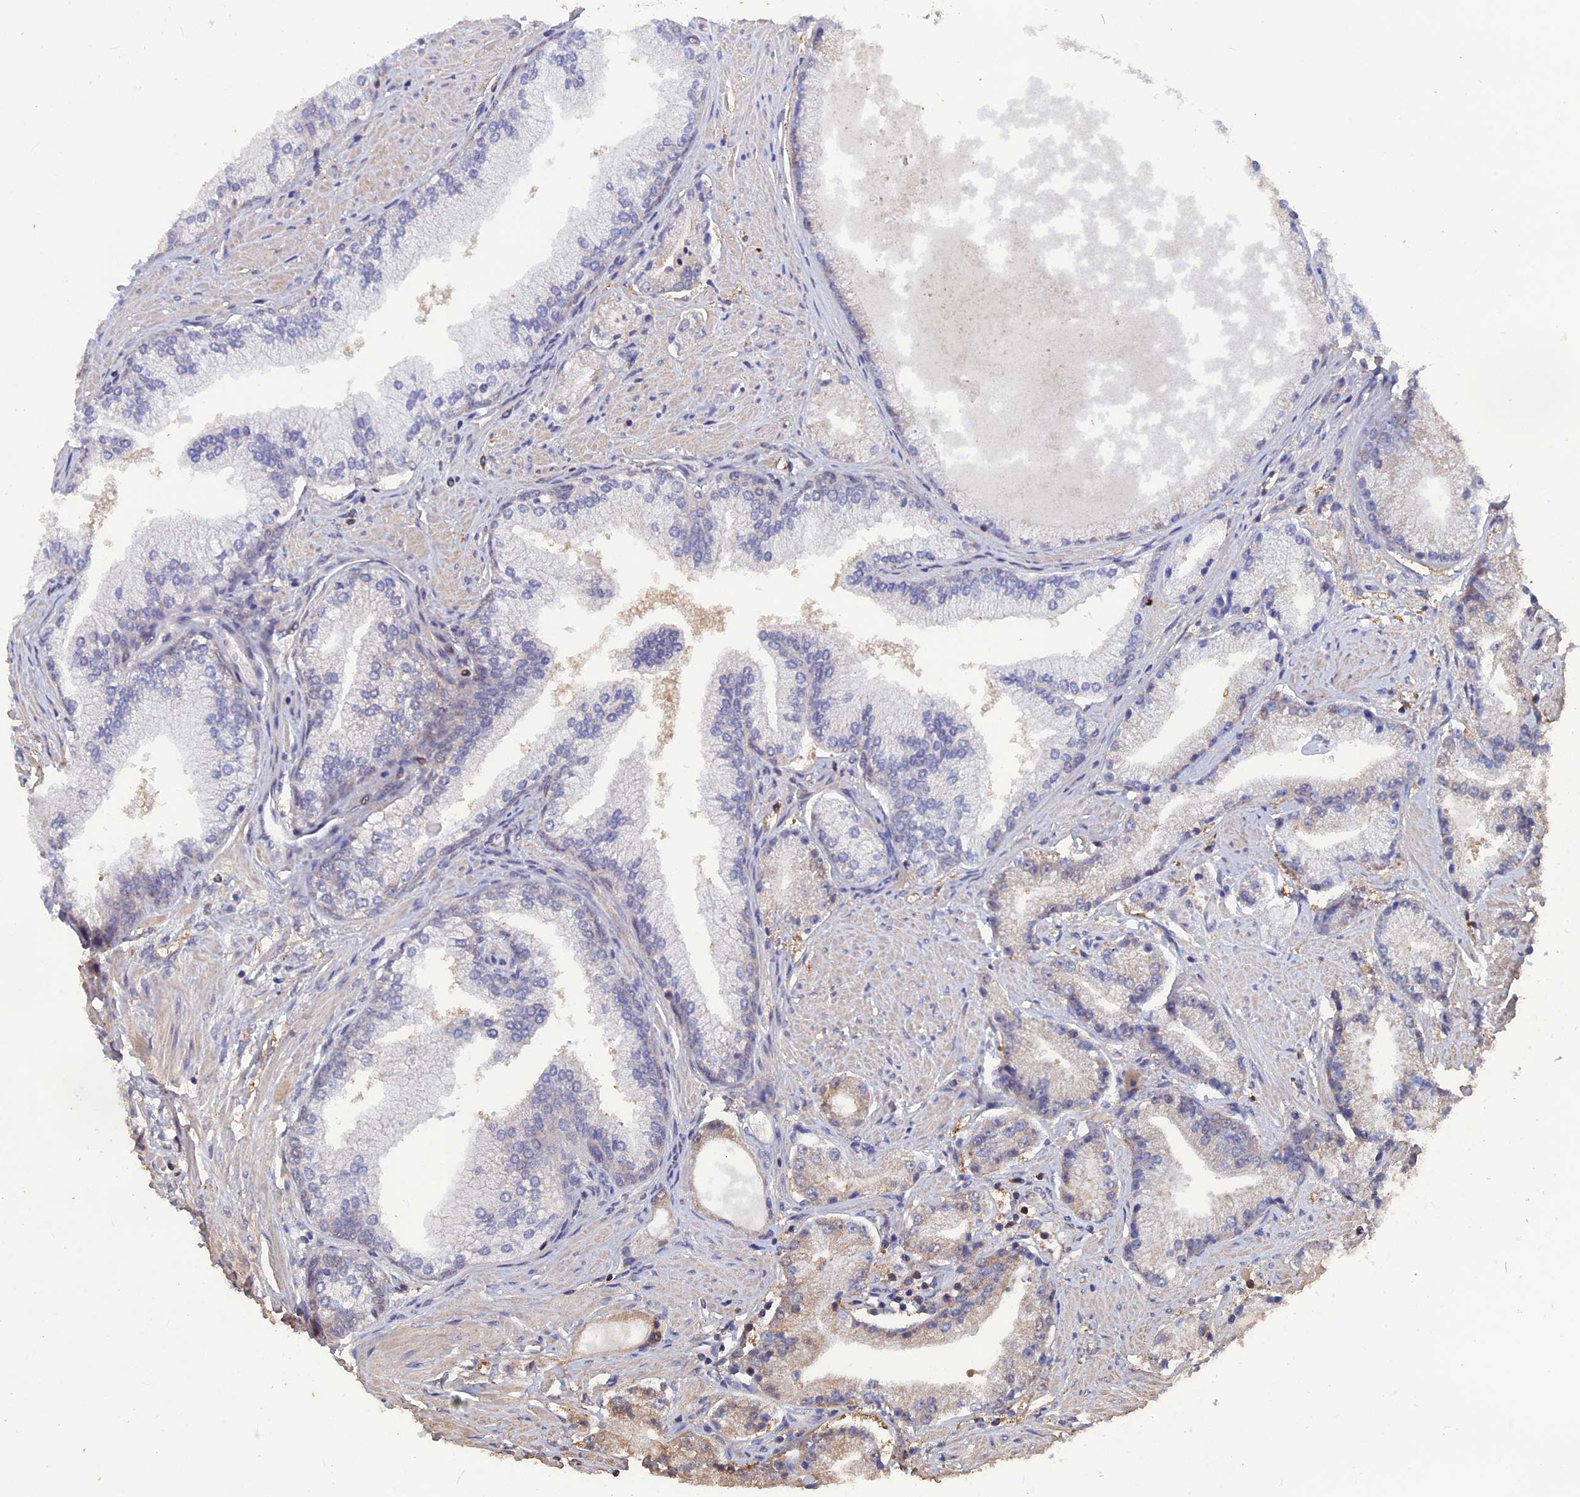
{"staining": {"intensity": "negative", "quantity": "none", "location": "none"}, "tissue": "prostate cancer", "cell_type": "Tumor cells", "image_type": "cancer", "snomed": [{"axis": "morphology", "description": "Adenocarcinoma, High grade"}, {"axis": "topography", "description": "Prostate"}], "caption": "Prostate adenocarcinoma (high-grade) stained for a protein using immunohistochemistry demonstrates no expression tumor cells.", "gene": "BLVRA", "patient": {"sex": "male", "age": 67}}